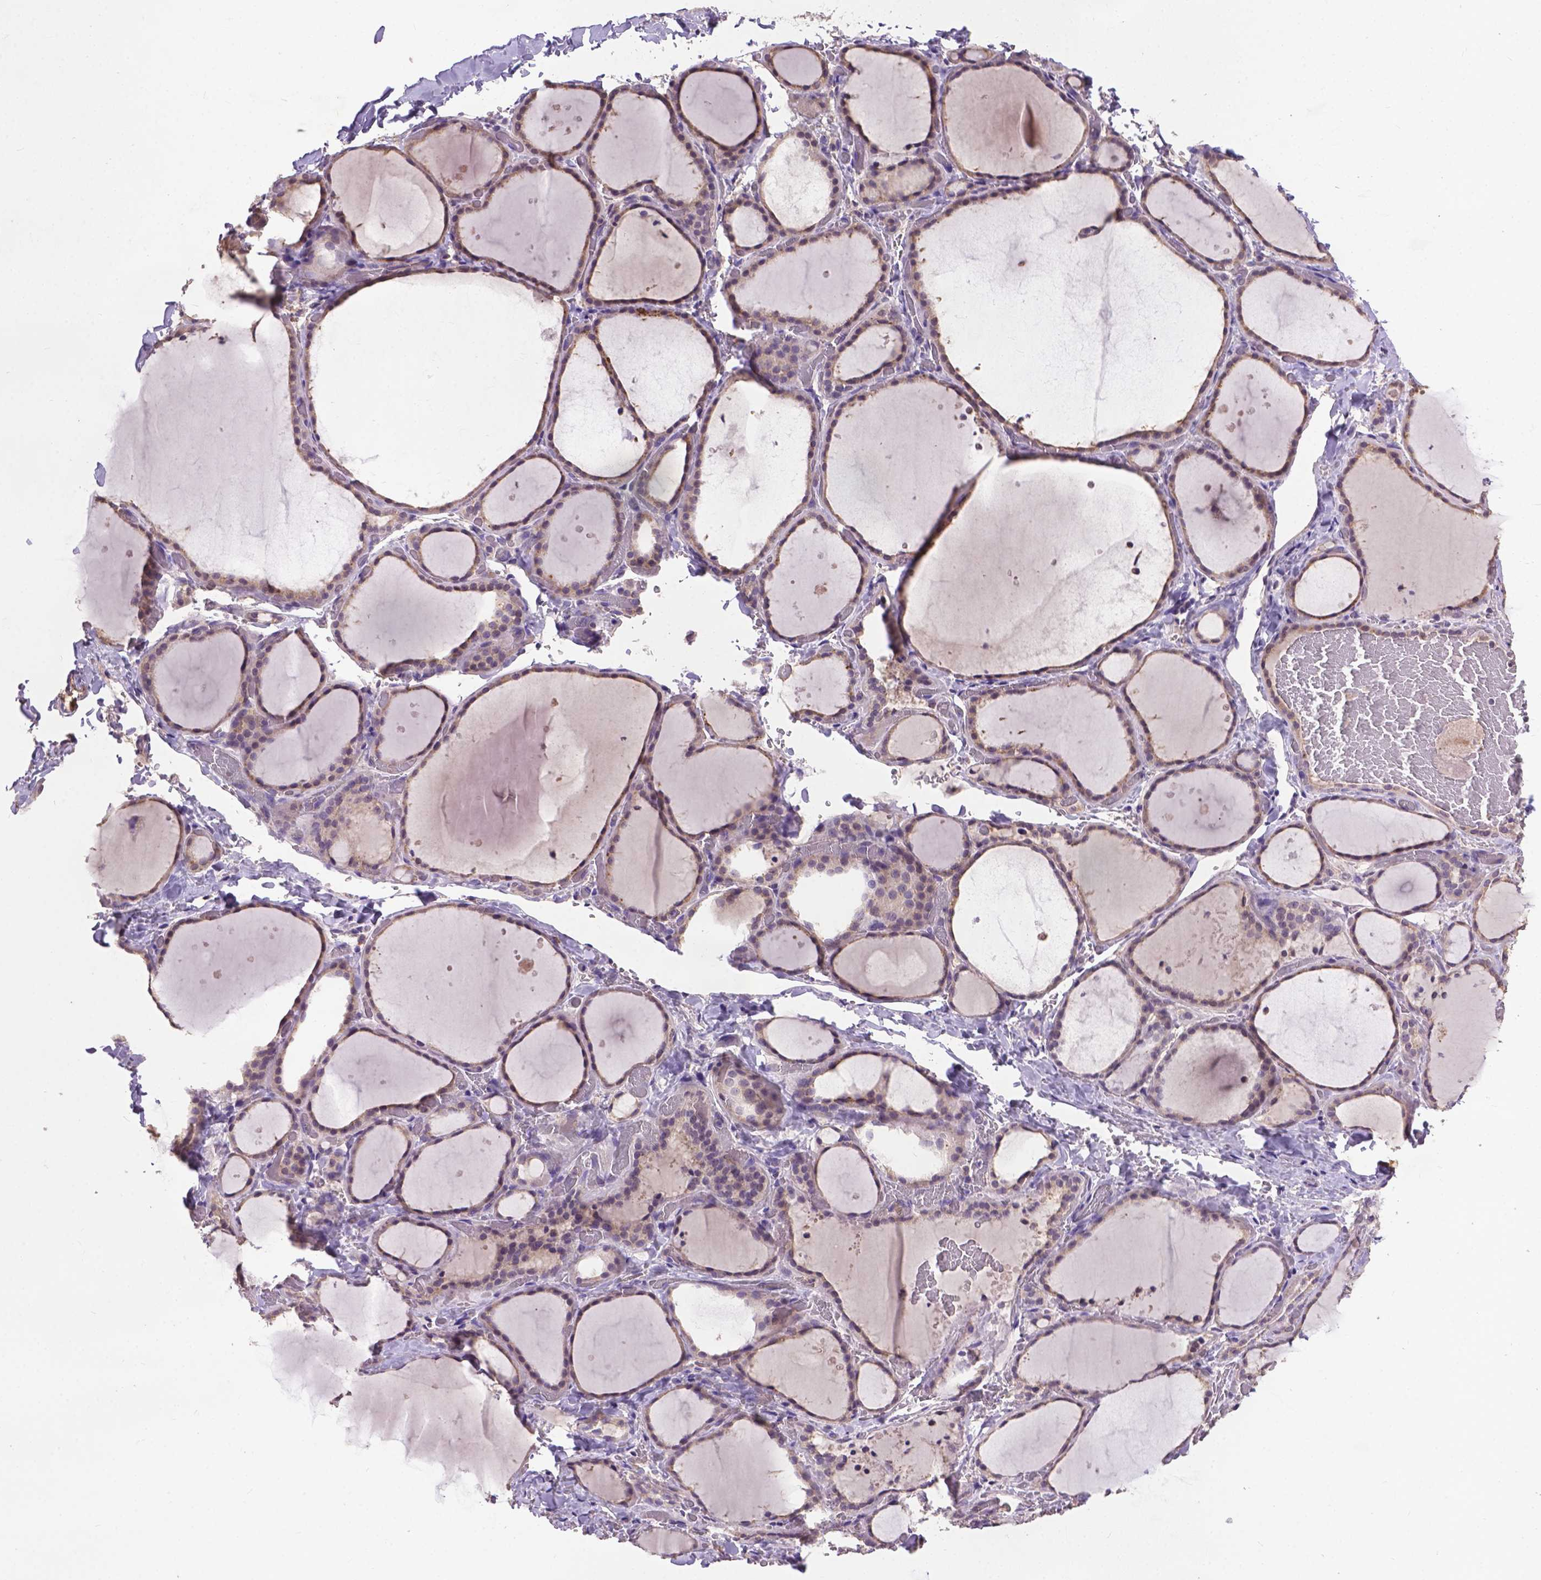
{"staining": {"intensity": "moderate", "quantity": "<25%", "location": "cytoplasmic/membranous,nuclear"}, "tissue": "thyroid gland", "cell_type": "Glandular cells", "image_type": "normal", "snomed": [{"axis": "morphology", "description": "Normal tissue, NOS"}, {"axis": "topography", "description": "Thyroid gland"}], "caption": "Unremarkable thyroid gland shows moderate cytoplasmic/membranous,nuclear positivity in about <25% of glandular cells, visualized by immunohistochemistry.", "gene": "ZNF337", "patient": {"sex": "female", "age": 36}}